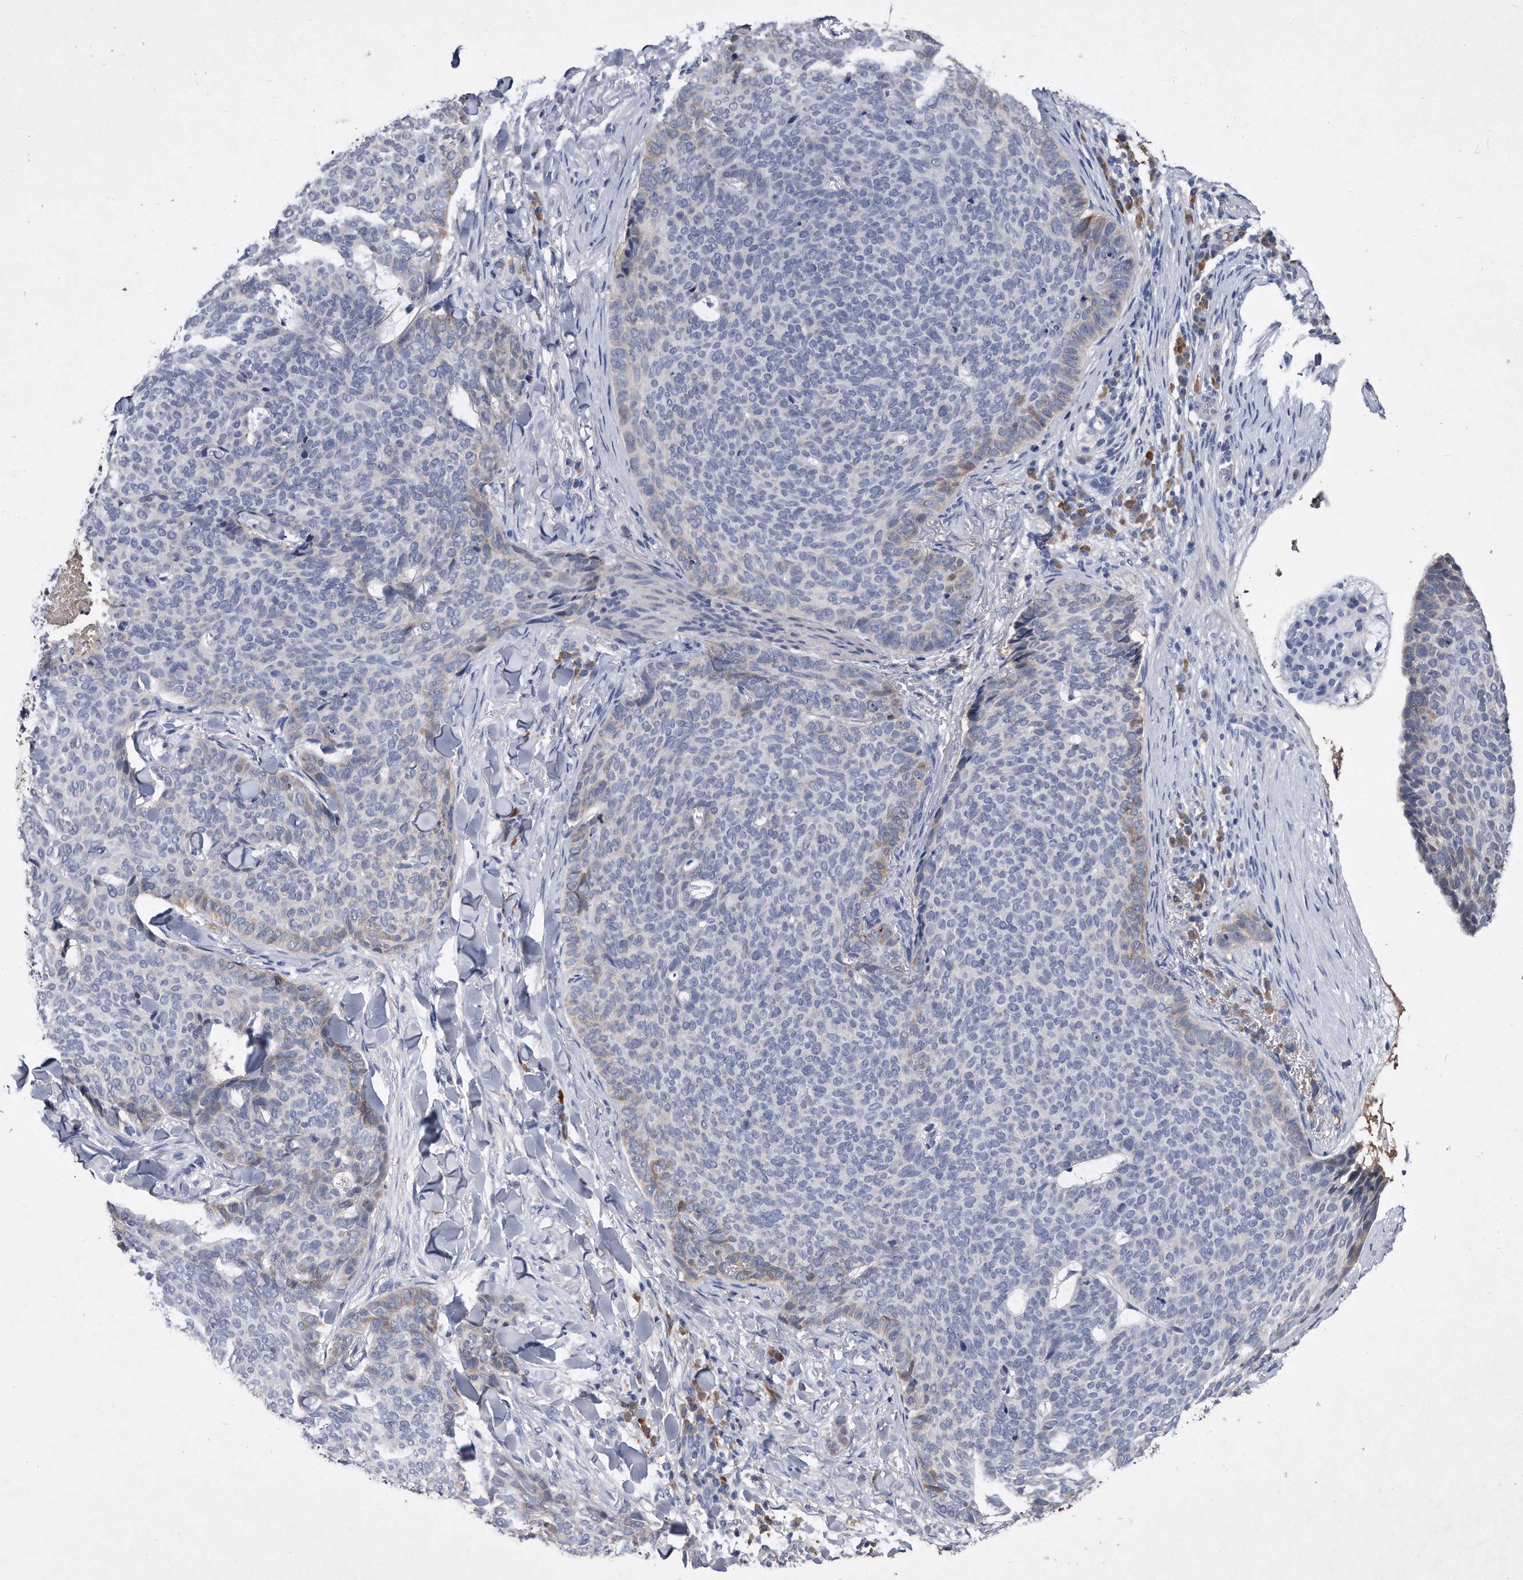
{"staining": {"intensity": "moderate", "quantity": "<25%", "location": "cytoplasmic/membranous"}, "tissue": "skin cancer", "cell_type": "Tumor cells", "image_type": "cancer", "snomed": [{"axis": "morphology", "description": "Normal tissue, NOS"}, {"axis": "morphology", "description": "Basal cell carcinoma"}, {"axis": "topography", "description": "Skin"}], "caption": "Skin basal cell carcinoma stained with a brown dye exhibits moderate cytoplasmic/membranous positive positivity in about <25% of tumor cells.", "gene": "ASNS", "patient": {"sex": "male", "age": 50}}